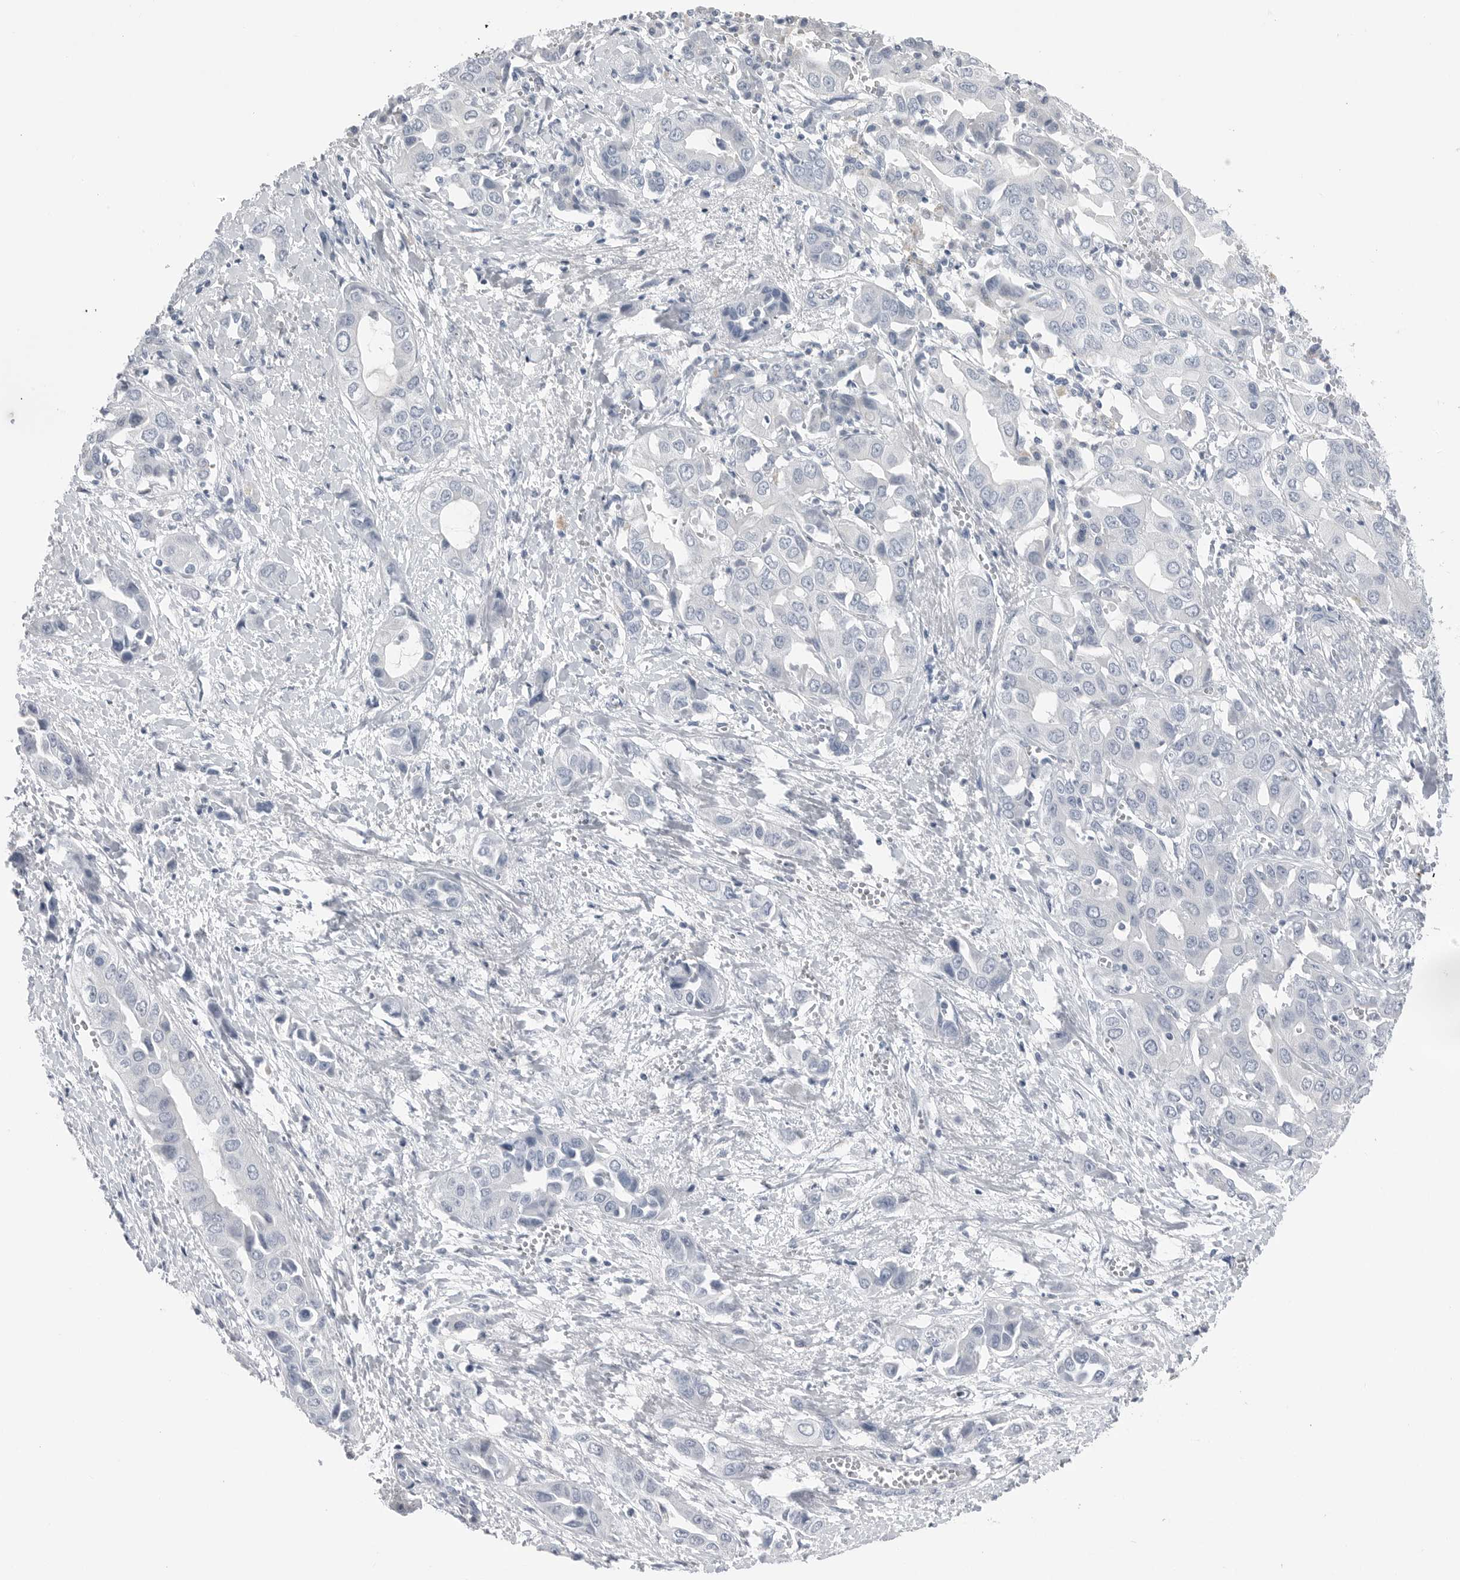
{"staining": {"intensity": "negative", "quantity": "none", "location": "none"}, "tissue": "liver cancer", "cell_type": "Tumor cells", "image_type": "cancer", "snomed": [{"axis": "morphology", "description": "Cholangiocarcinoma"}, {"axis": "topography", "description": "Liver"}], "caption": "Immunohistochemistry (IHC) photomicrograph of neoplastic tissue: cholangiocarcinoma (liver) stained with DAB (3,3'-diaminobenzidine) shows no significant protein positivity in tumor cells. (DAB immunohistochemistry (IHC) with hematoxylin counter stain).", "gene": "ABHD12", "patient": {"sex": "female", "age": 52}}